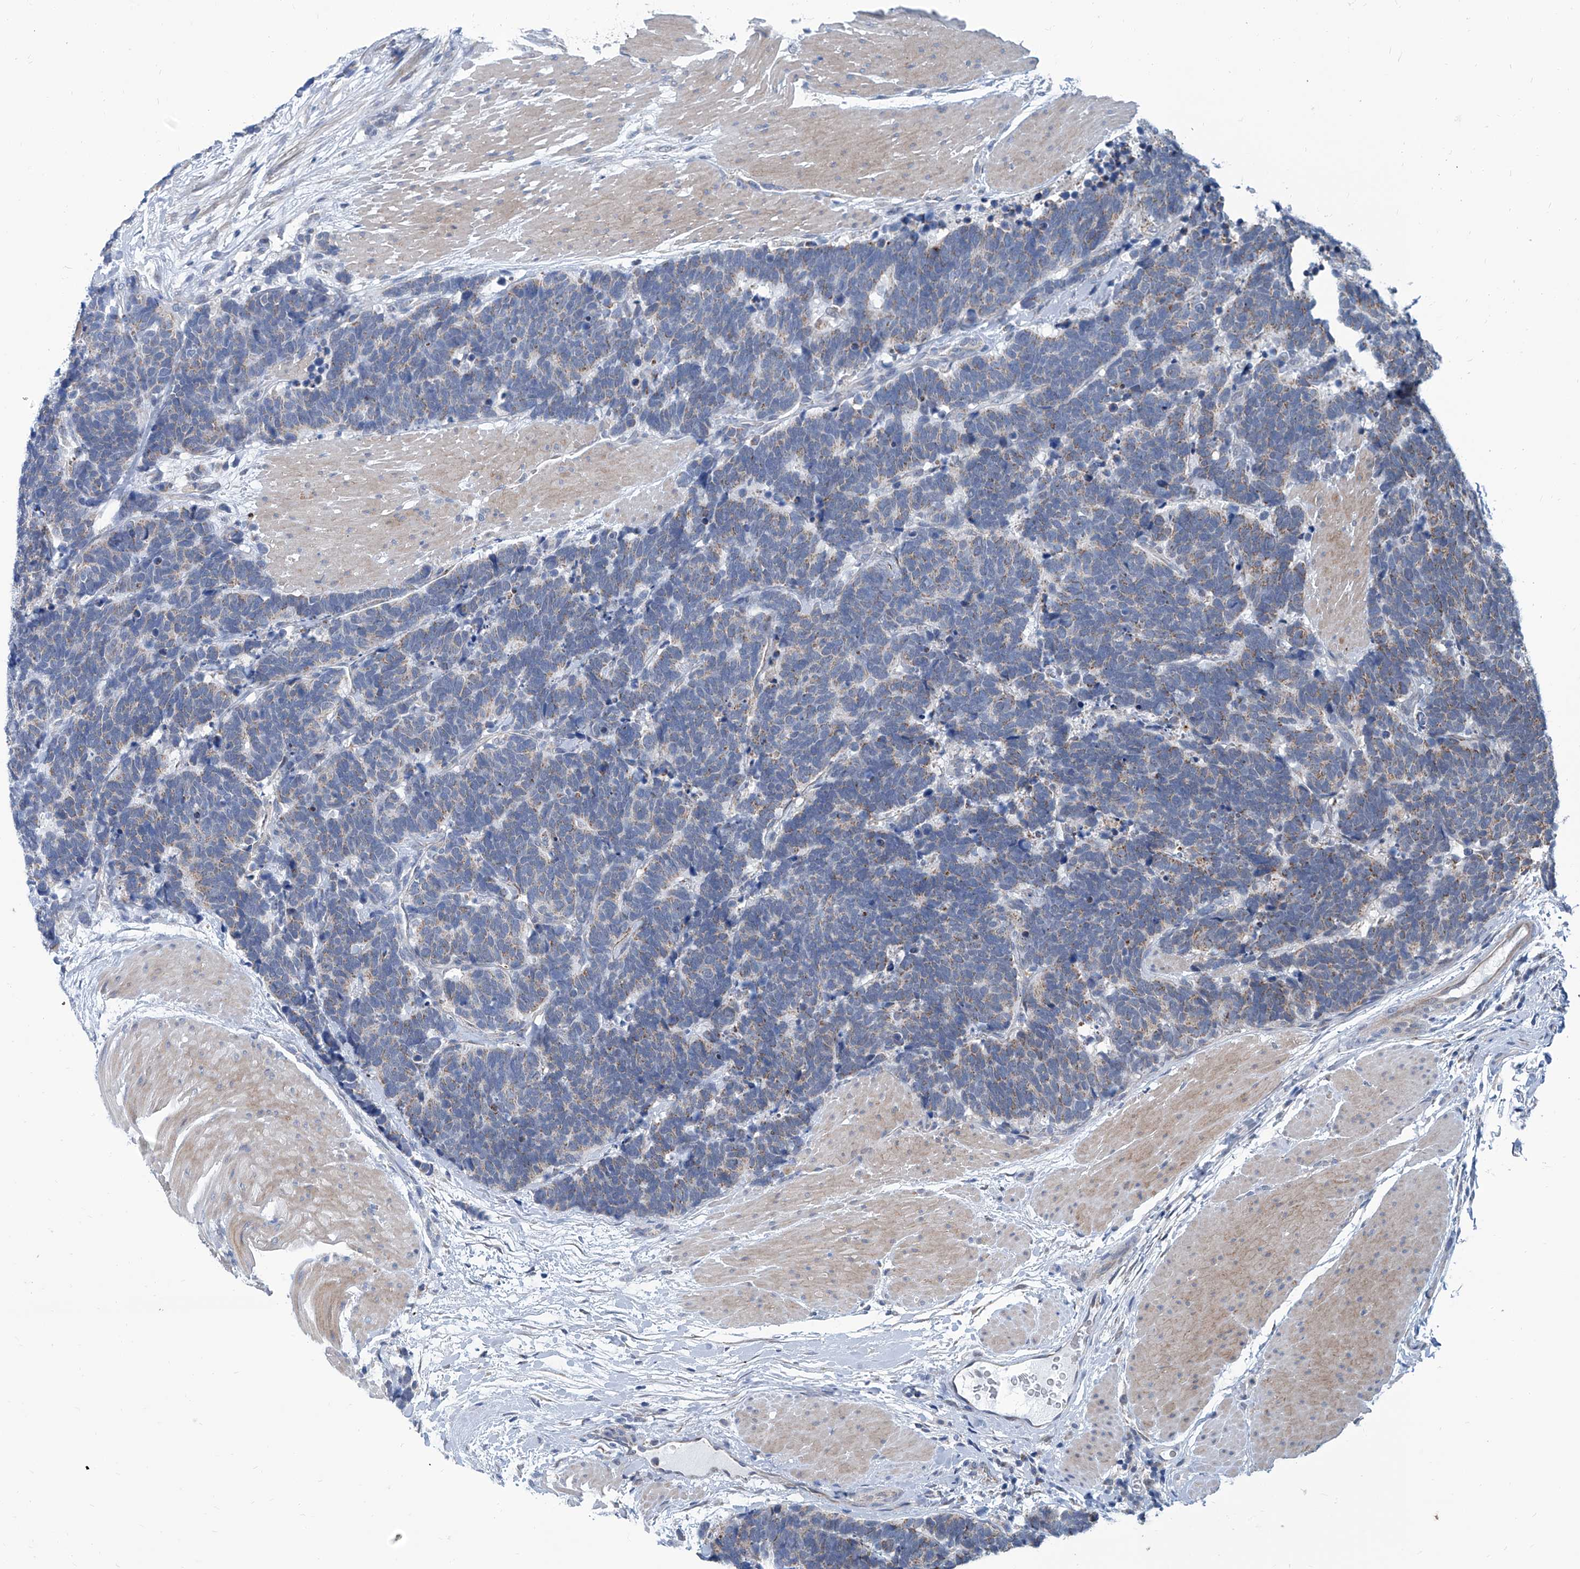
{"staining": {"intensity": "weak", "quantity": "25%-75%", "location": "cytoplasmic/membranous"}, "tissue": "carcinoid", "cell_type": "Tumor cells", "image_type": "cancer", "snomed": [{"axis": "morphology", "description": "Carcinoma, NOS"}, {"axis": "morphology", "description": "Carcinoid, malignant, NOS"}, {"axis": "topography", "description": "Urinary bladder"}], "caption": "High-magnification brightfield microscopy of carcinoma stained with DAB (brown) and counterstained with hematoxylin (blue). tumor cells exhibit weak cytoplasmic/membranous staining is identified in approximately25%-75% of cells.", "gene": "USP48", "patient": {"sex": "male", "age": 57}}